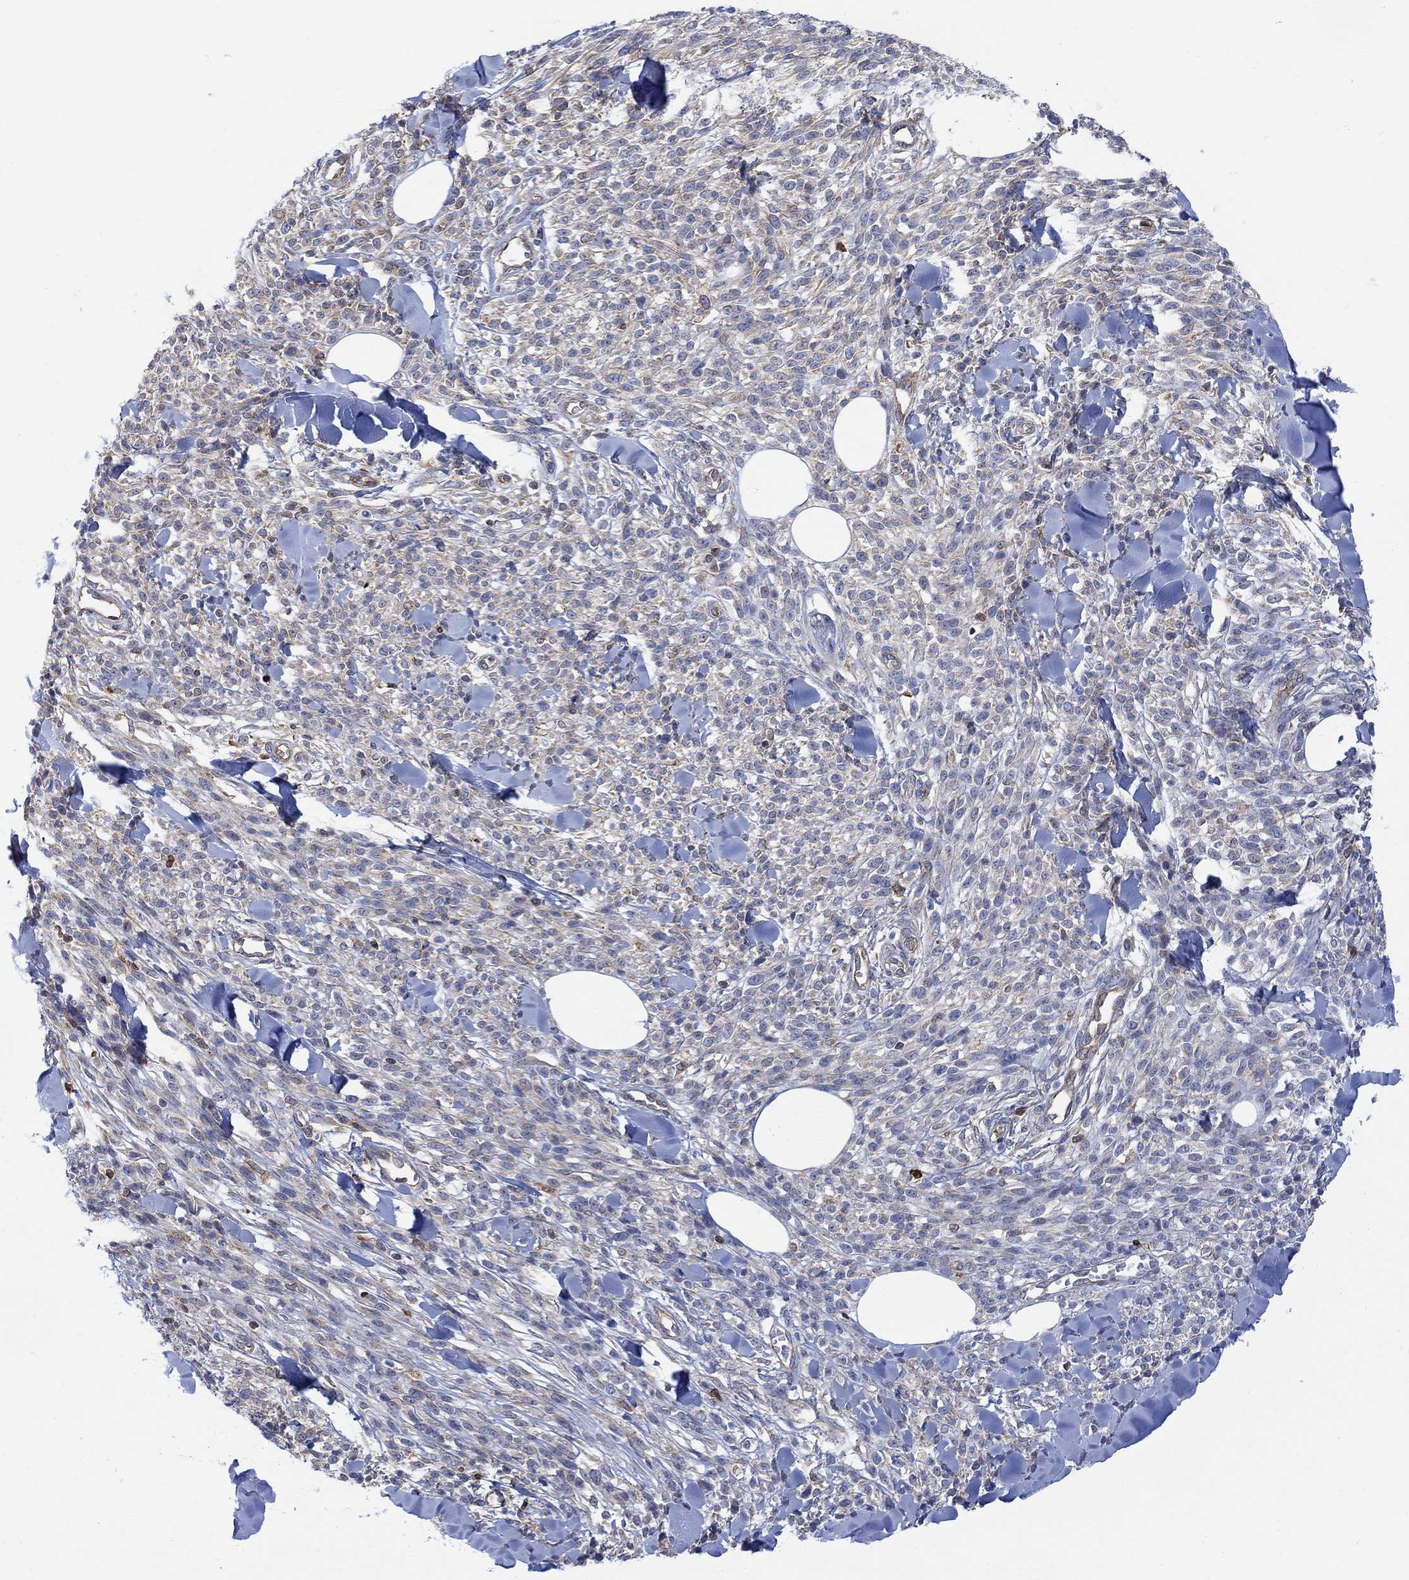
{"staining": {"intensity": "weak", "quantity": "<25%", "location": "cytoplasmic/membranous"}, "tissue": "melanoma", "cell_type": "Tumor cells", "image_type": "cancer", "snomed": [{"axis": "morphology", "description": "Malignant melanoma, NOS"}, {"axis": "topography", "description": "Skin"}, {"axis": "topography", "description": "Skin of trunk"}], "caption": "Human melanoma stained for a protein using IHC shows no staining in tumor cells.", "gene": "GBP5", "patient": {"sex": "male", "age": 74}}